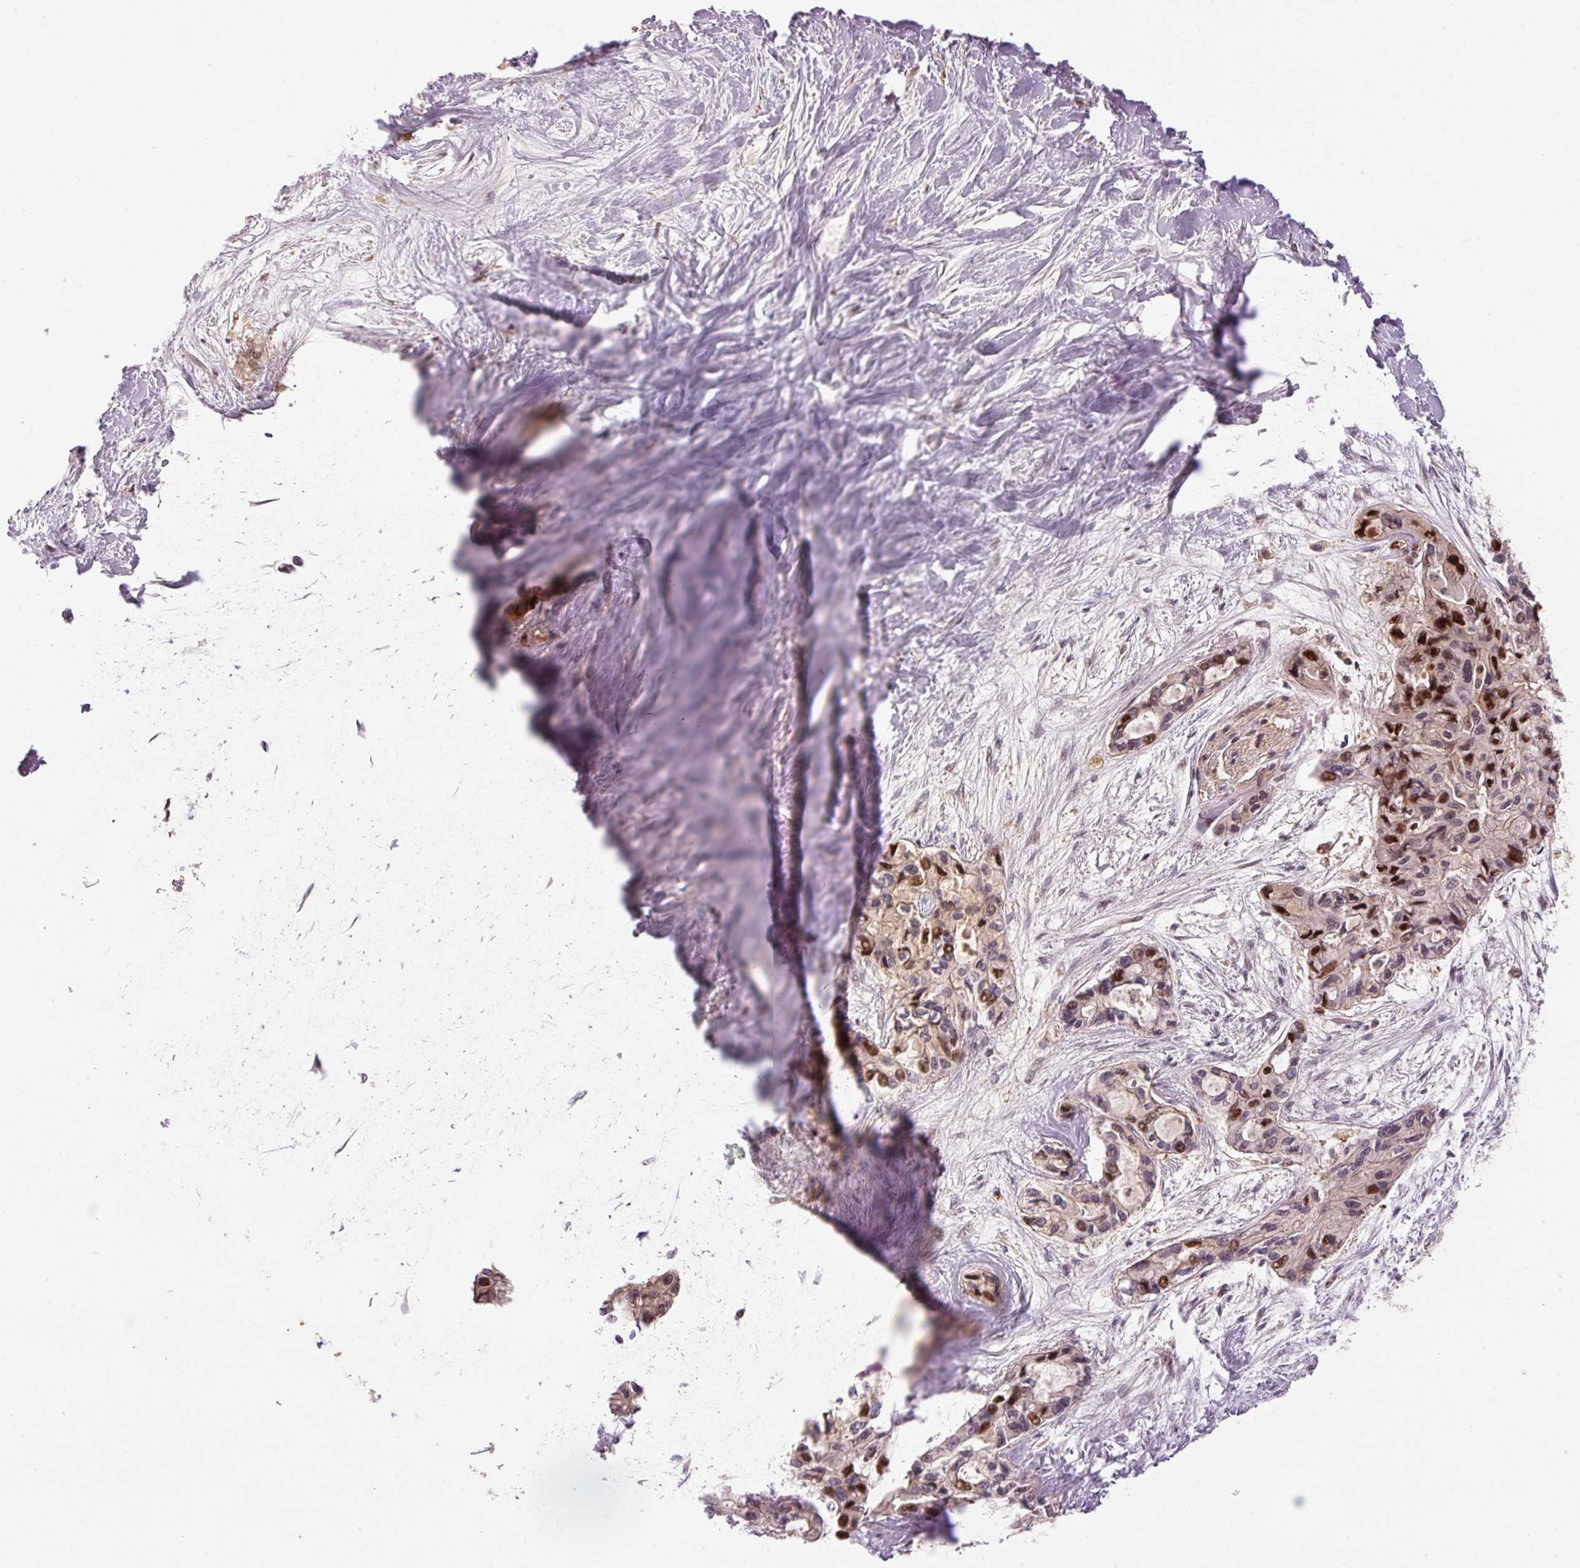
{"staining": {"intensity": "moderate", "quantity": "25%-75%", "location": "nuclear"}, "tissue": "pancreatic cancer", "cell_type": "Tumor cells", "image_type": "cancer", "snomed": [{"axis": "morphology", "description": "Adenocarcinoma, NOS"}, {"axis": "topography", "description": "Pancreas"}], "caption": "Protein expression analysis of human pancreatic cancer (adenocarcinoma) reveals moderate nuclear expression in about 25%-75% of tumor cells. (DAB (3,3'-diaminobenzidine) = brown stain, brightfield microscopy at high magnification).", "gene": "CMTM8", "patient": {"sex": "female", "age": 50}}